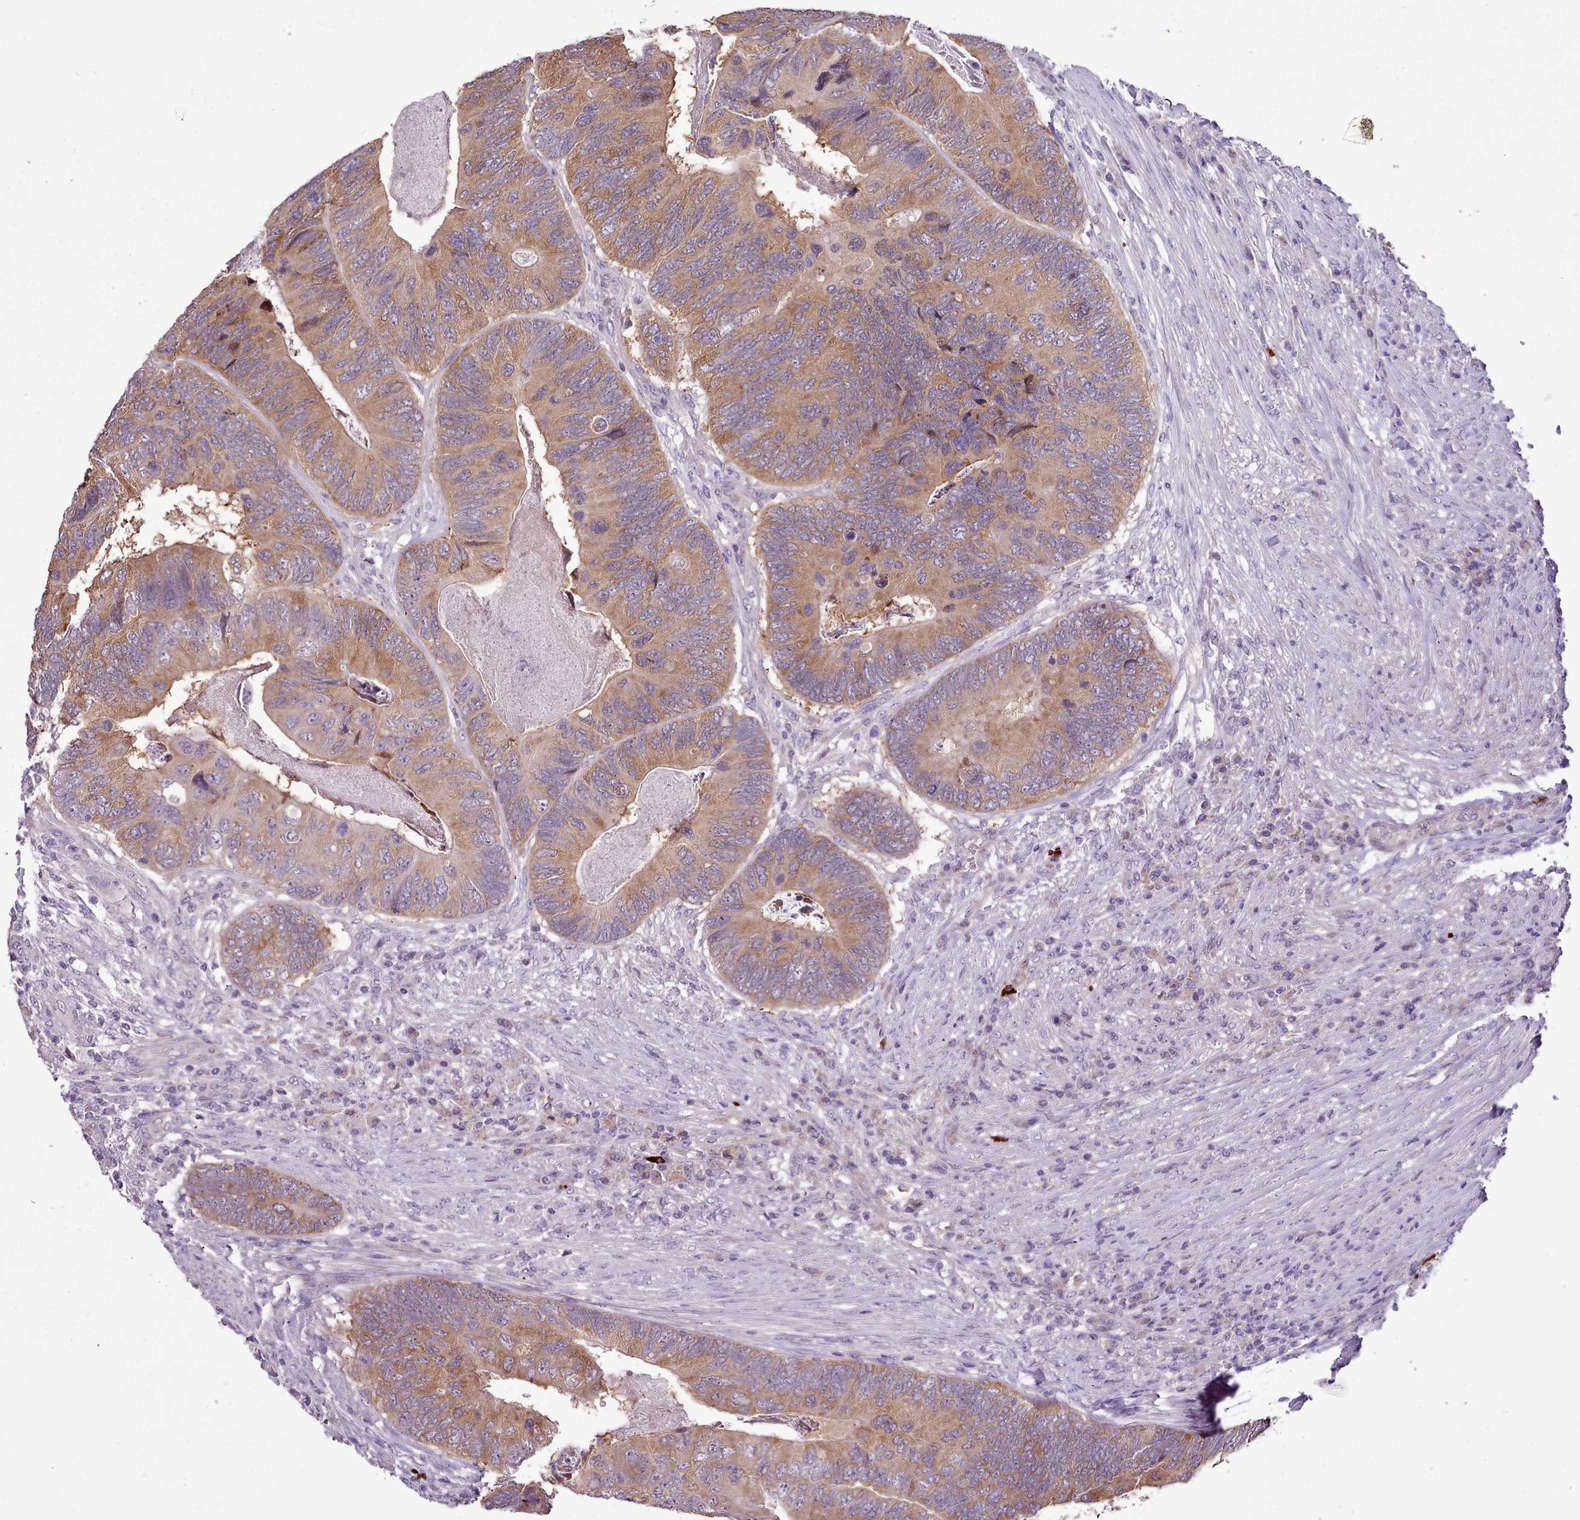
{"staining": {"intensity": "moderate", "quantity": ">75%", "location": "cytoplasmic/membranous"}, "tissue": "colorectal cancer", "cell_type": "Tumor cells", "image_type": "cancer", "snomed": [{"axis": "morphology", "description": "Adenocarcinoma, NOS"}, {"axis": "topography", "description": "Colon"}], "caption": "Protein expression analysis of colorectal adenocarcinoma reveals moderate cytoplasmic/membranous expression in about >75% of tumor cells.", "gene": "SETX", "patient": {"sex": "female", "age": 67}}